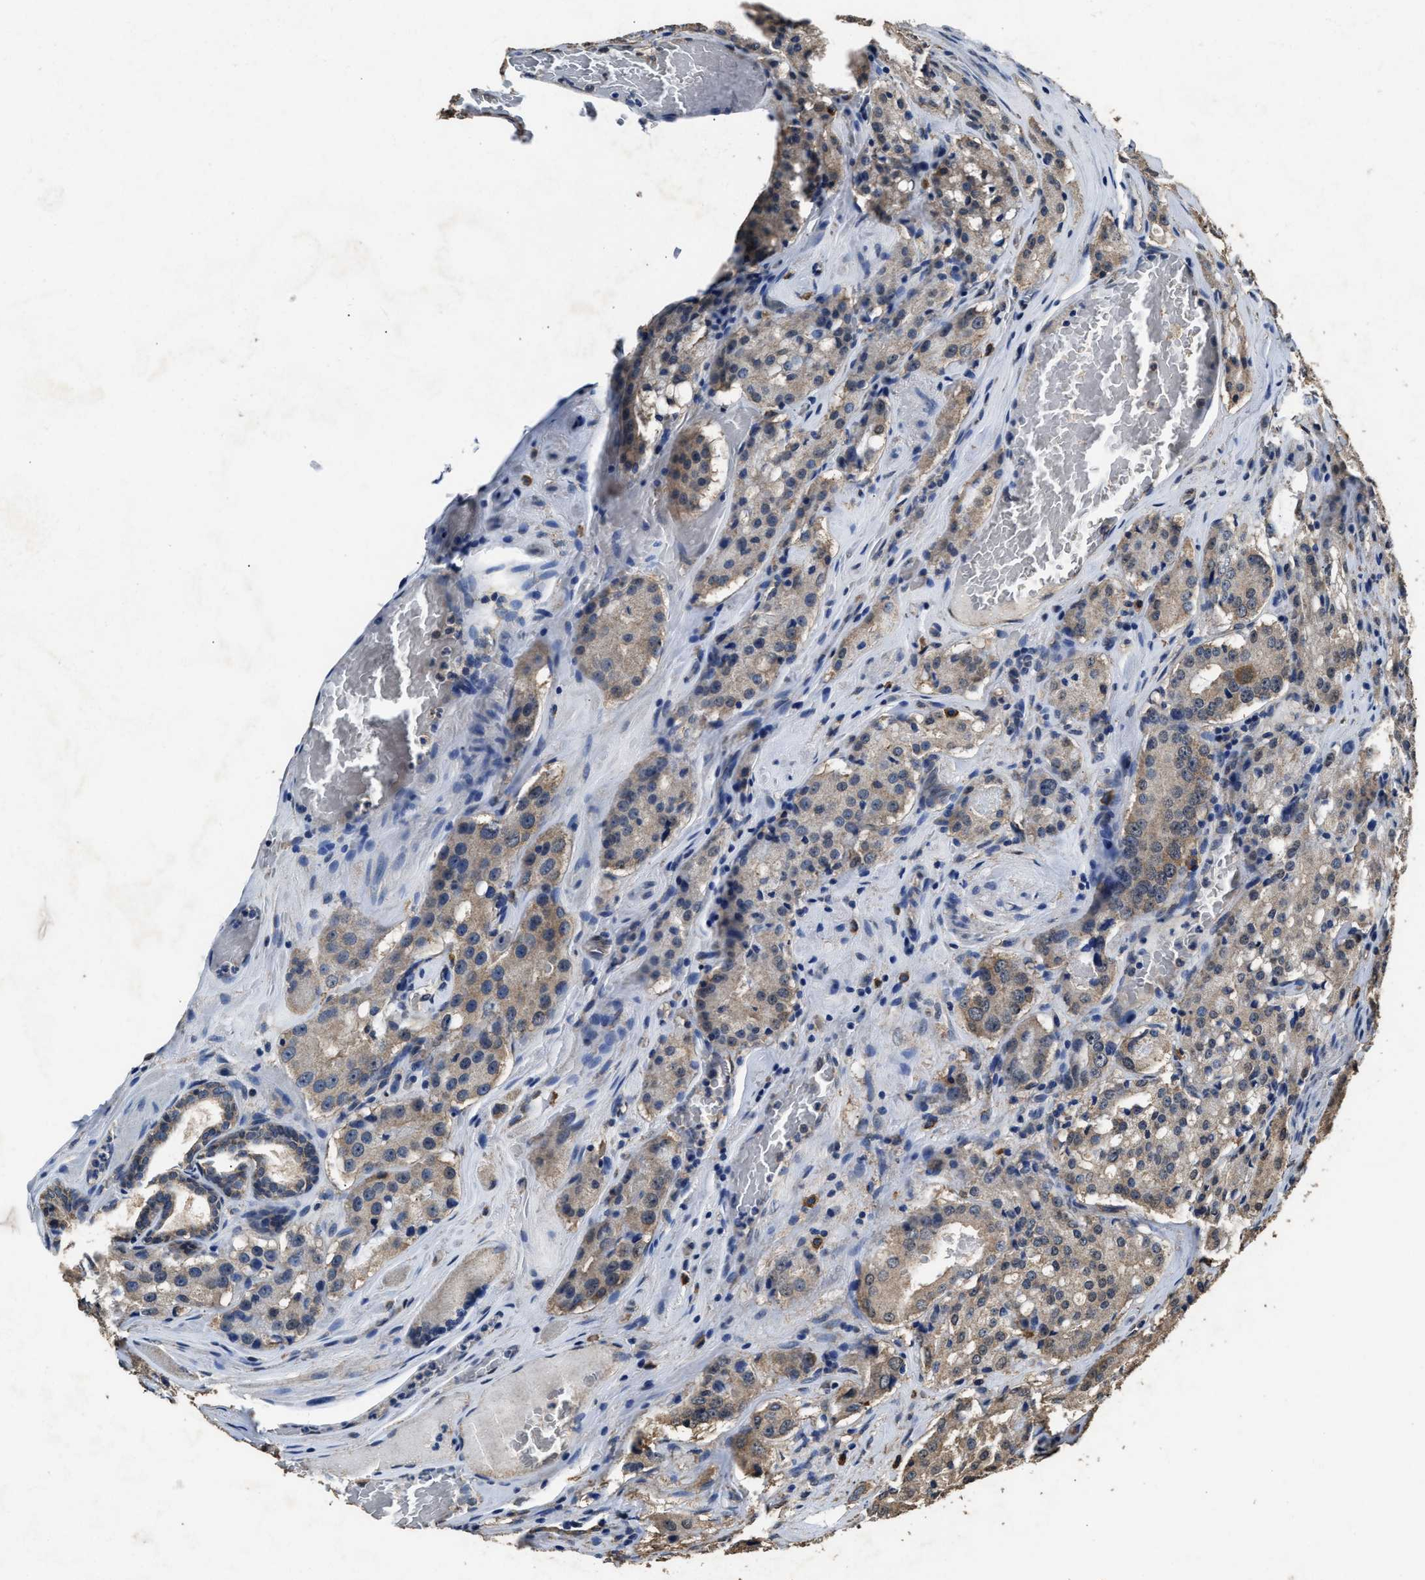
{"staining": {"intensity": "weak", "quantity": ">75%", "location": "cytoplasmic/membranous"}, "tissue": "prostate cancer", "cell_type": "Tumor cells", "image_type": "cancer", "snomed": [{"axis": "morphology", "description": "Adenocarcinoma, Medium grade"}, {"axis": "topography", "description": "Prostate"}], "caption": "Immunohistochemistry (IHC) histopathology image of prostate cancer (adenocarcinoma (medium-grade)) stained for a protein (brown), which reveals low levels of weak cytoplasmic/membranous staining in approximately >75% of tumor cells.", "gene": "YWHAE", "patient": {"sex": "male", "age": 72}}